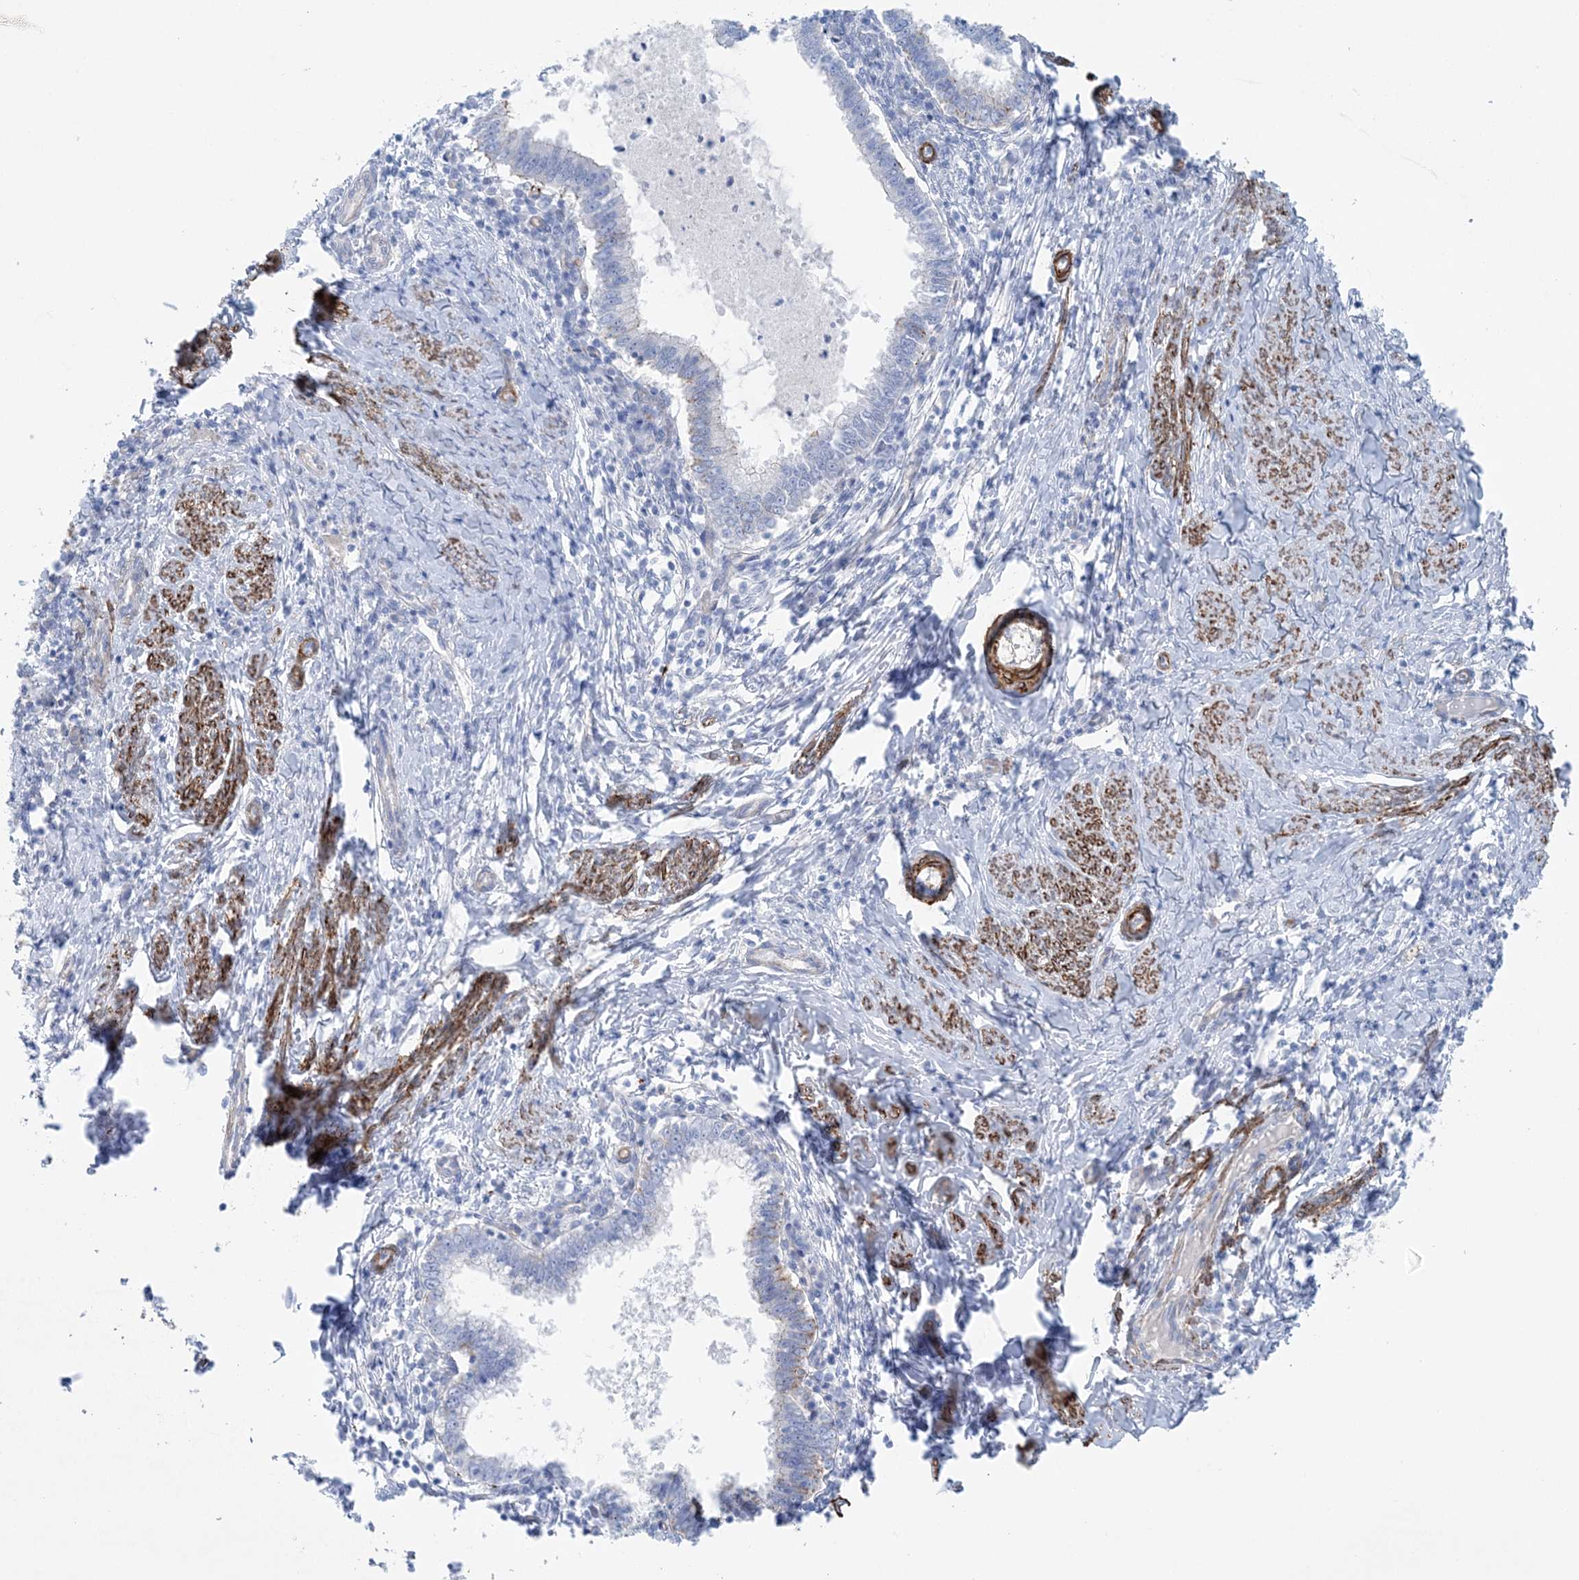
{"staining": {"intensity": "moderate", "quantity": "25%-75%", "location": "cytoplasmic/membranous"}, "tissue": "cervical cancer", "cell_type": "Tumor cells", "image_type": "cancer", "snomed": [{"axis": "morphology", "description": "Adenocarcinoma, NOS"}, {"axis": "topography", "description": "Cervix"}], "caption": "Moderate cytoplasmic/membranous positivity is identified in approximately 25%-75% of tumor cells in adenocarcinoma (cervical).", "gene": "SHANK1", "patient": {"sex": "female", "age": 36}}